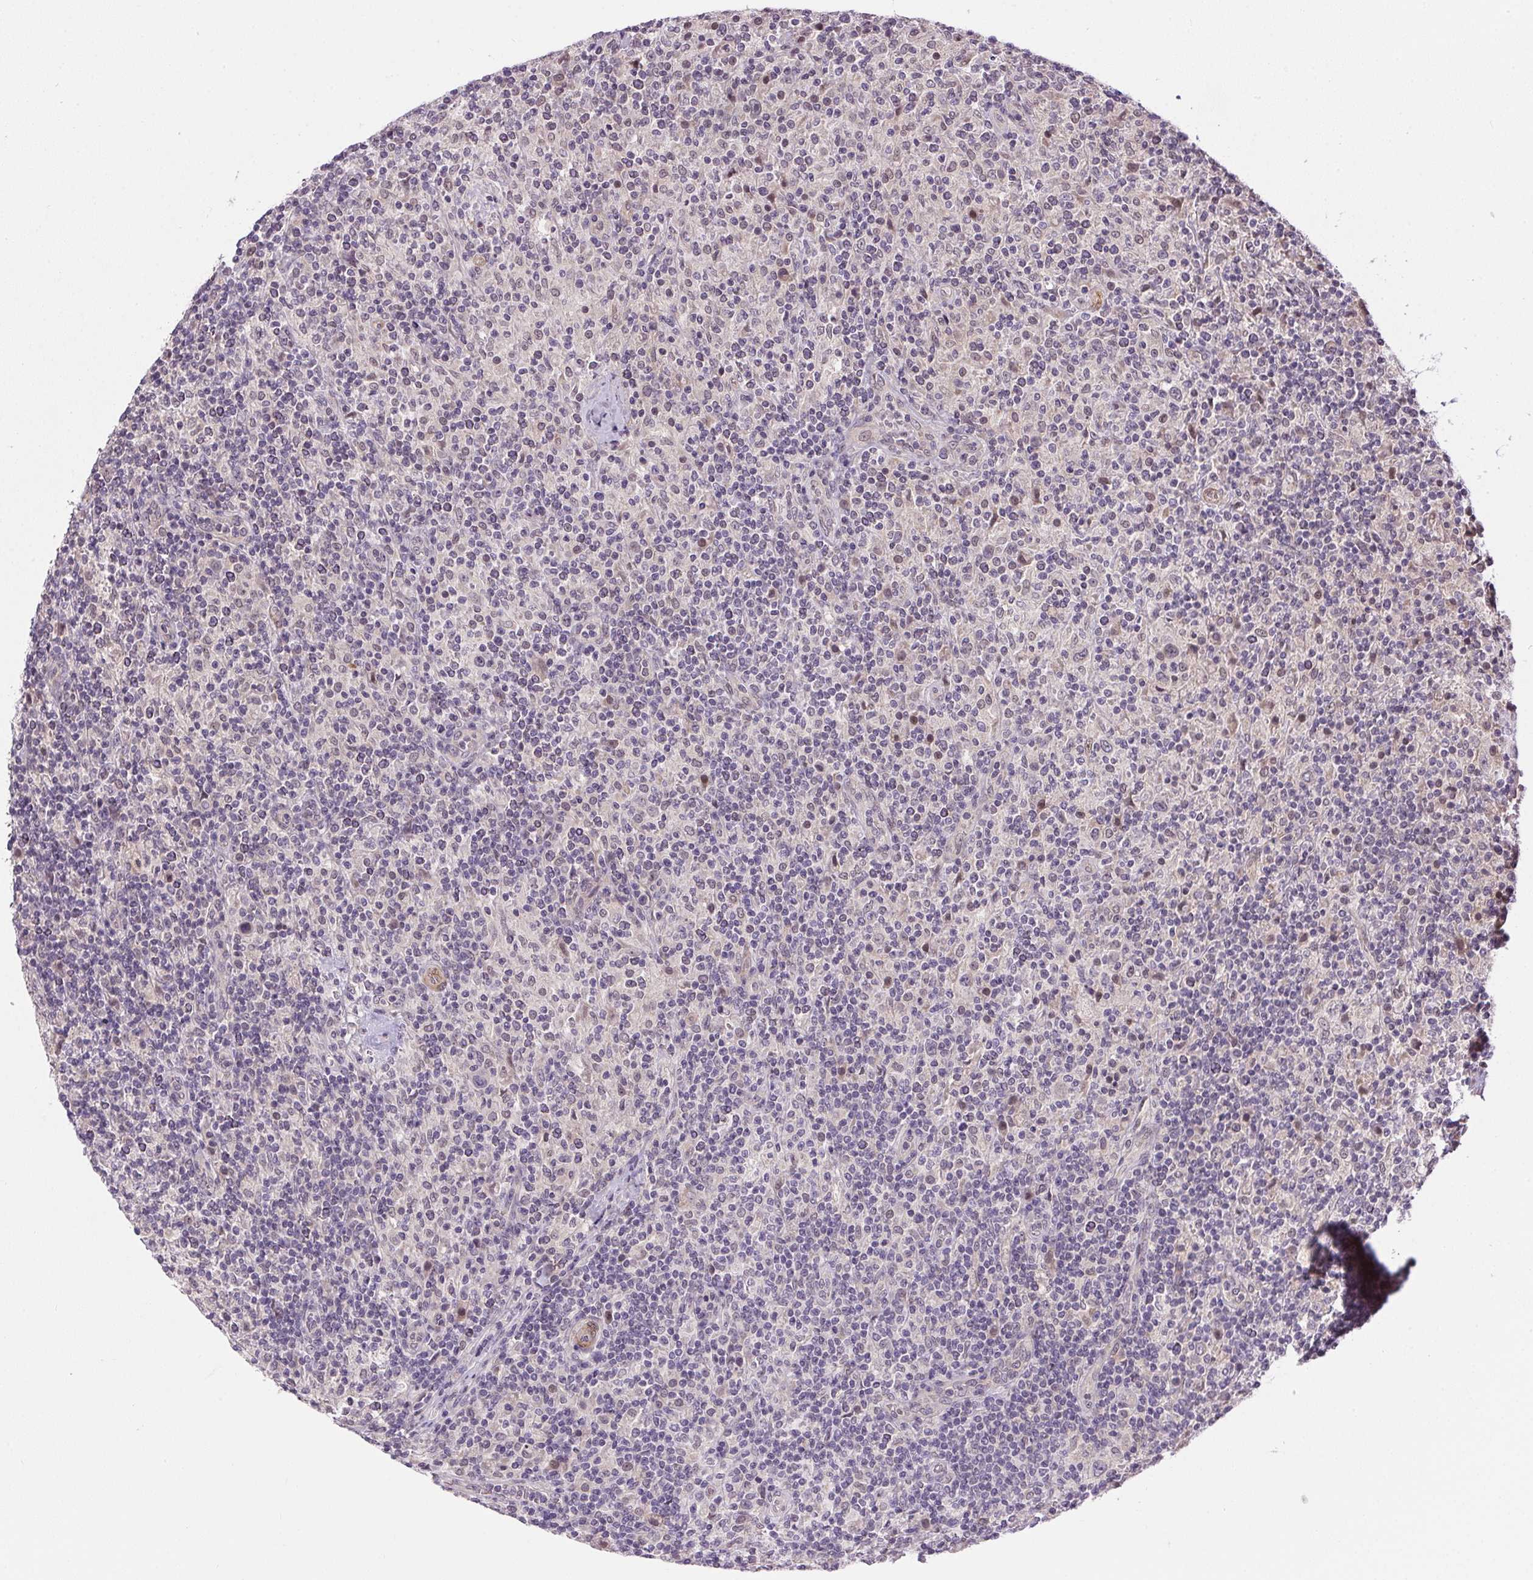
{"staining": {"intensity": "negative", "quantity": "none", "location": "none"}, "tissue": "lymphoma", "cell_type": "Tumor cells", "image_type": "cancer", "snomed": [{"axis": "morphology", "description": "Hodgkin's disease, NOS"}, {"axis": "topography", "description": "Lymph node"}], "caption": "Micrograph shows no protein positivity in tumor cells of Hodgkin's disease tissue. (DAB immunohistochemistry, high magnification).", "gene": "CFAP92", "patient": {"sex": "male", "age": 70}}